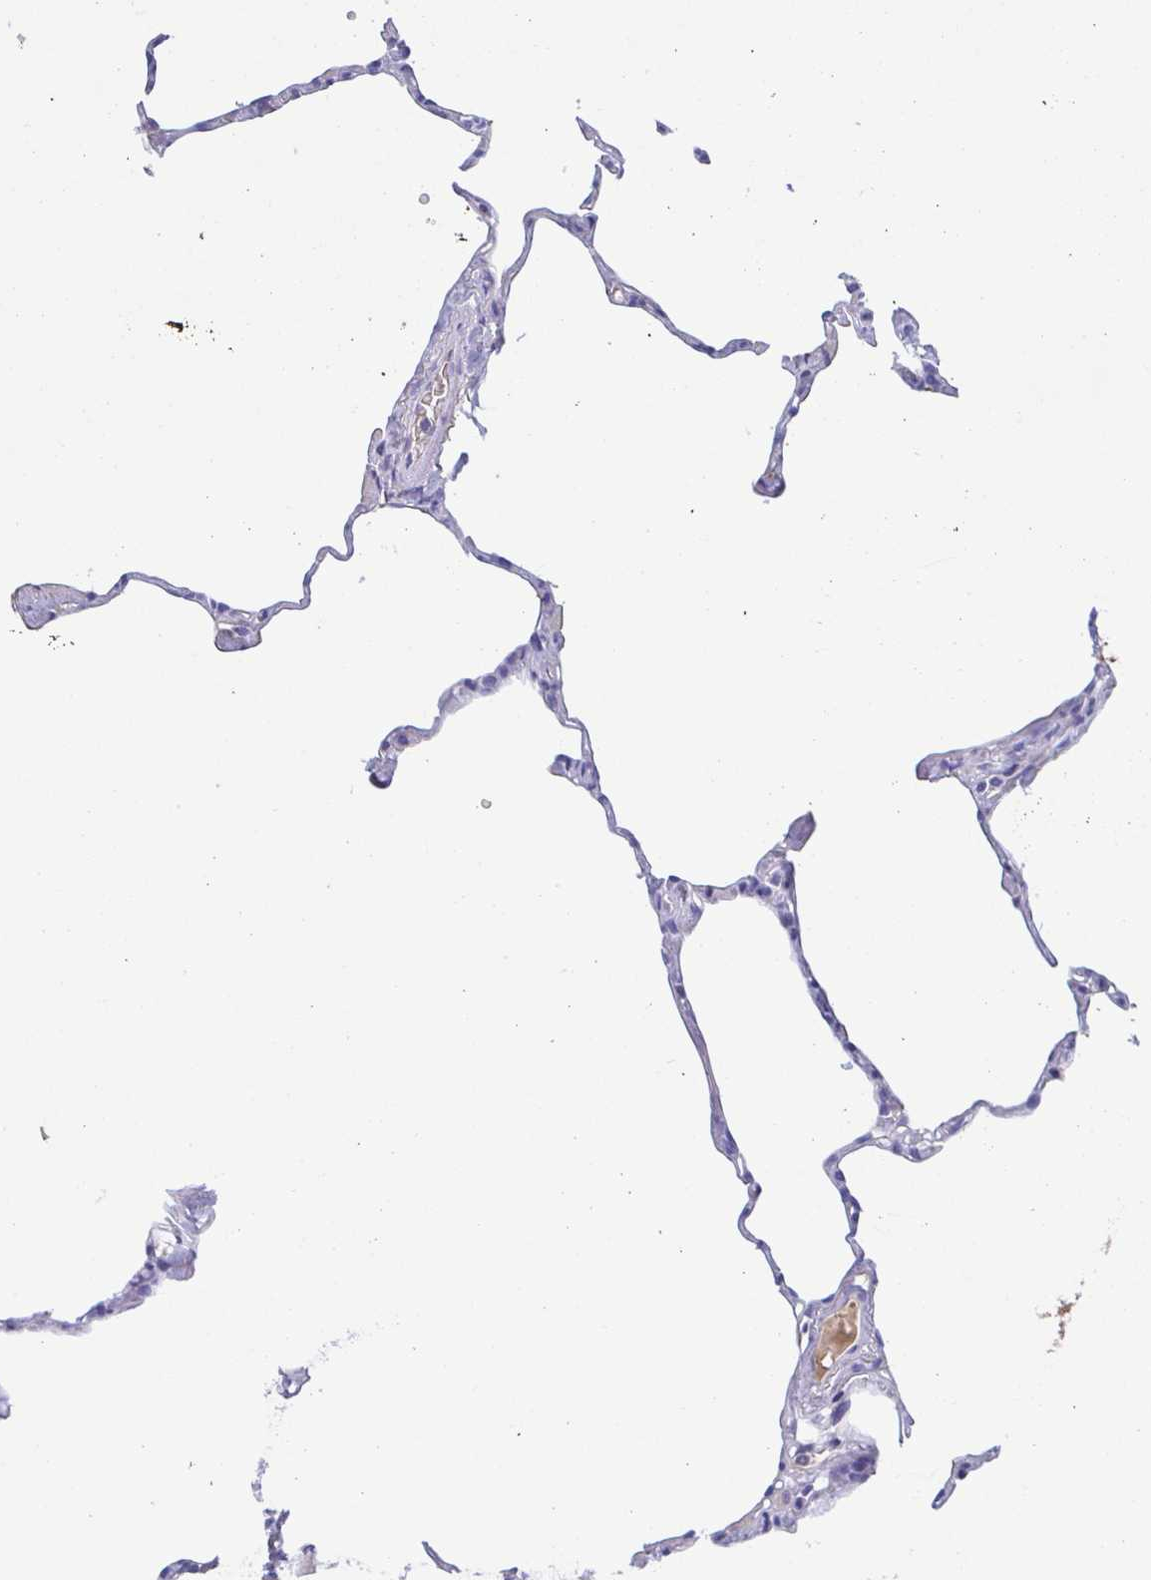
{"staining": {"intensity": "negative", "quantity": "none", "location": "none"}, "tissue": "lung", "cell_type": "Alveolar cells", "image_type": "normal", "snomed": [{"axis": "morphology", "description": "Normal tissue, NOS"}, {"axis": "topography", "description": "Lung"}], "caption": "This is a micrograph of IHC staining of unremarkable lung, which shows no expression in alveolar cells. (Immunohistochemistry, brightfield microscopy, high magnification).", "gene": "TREH", "patient": {"sex": "male", "age": 65}}